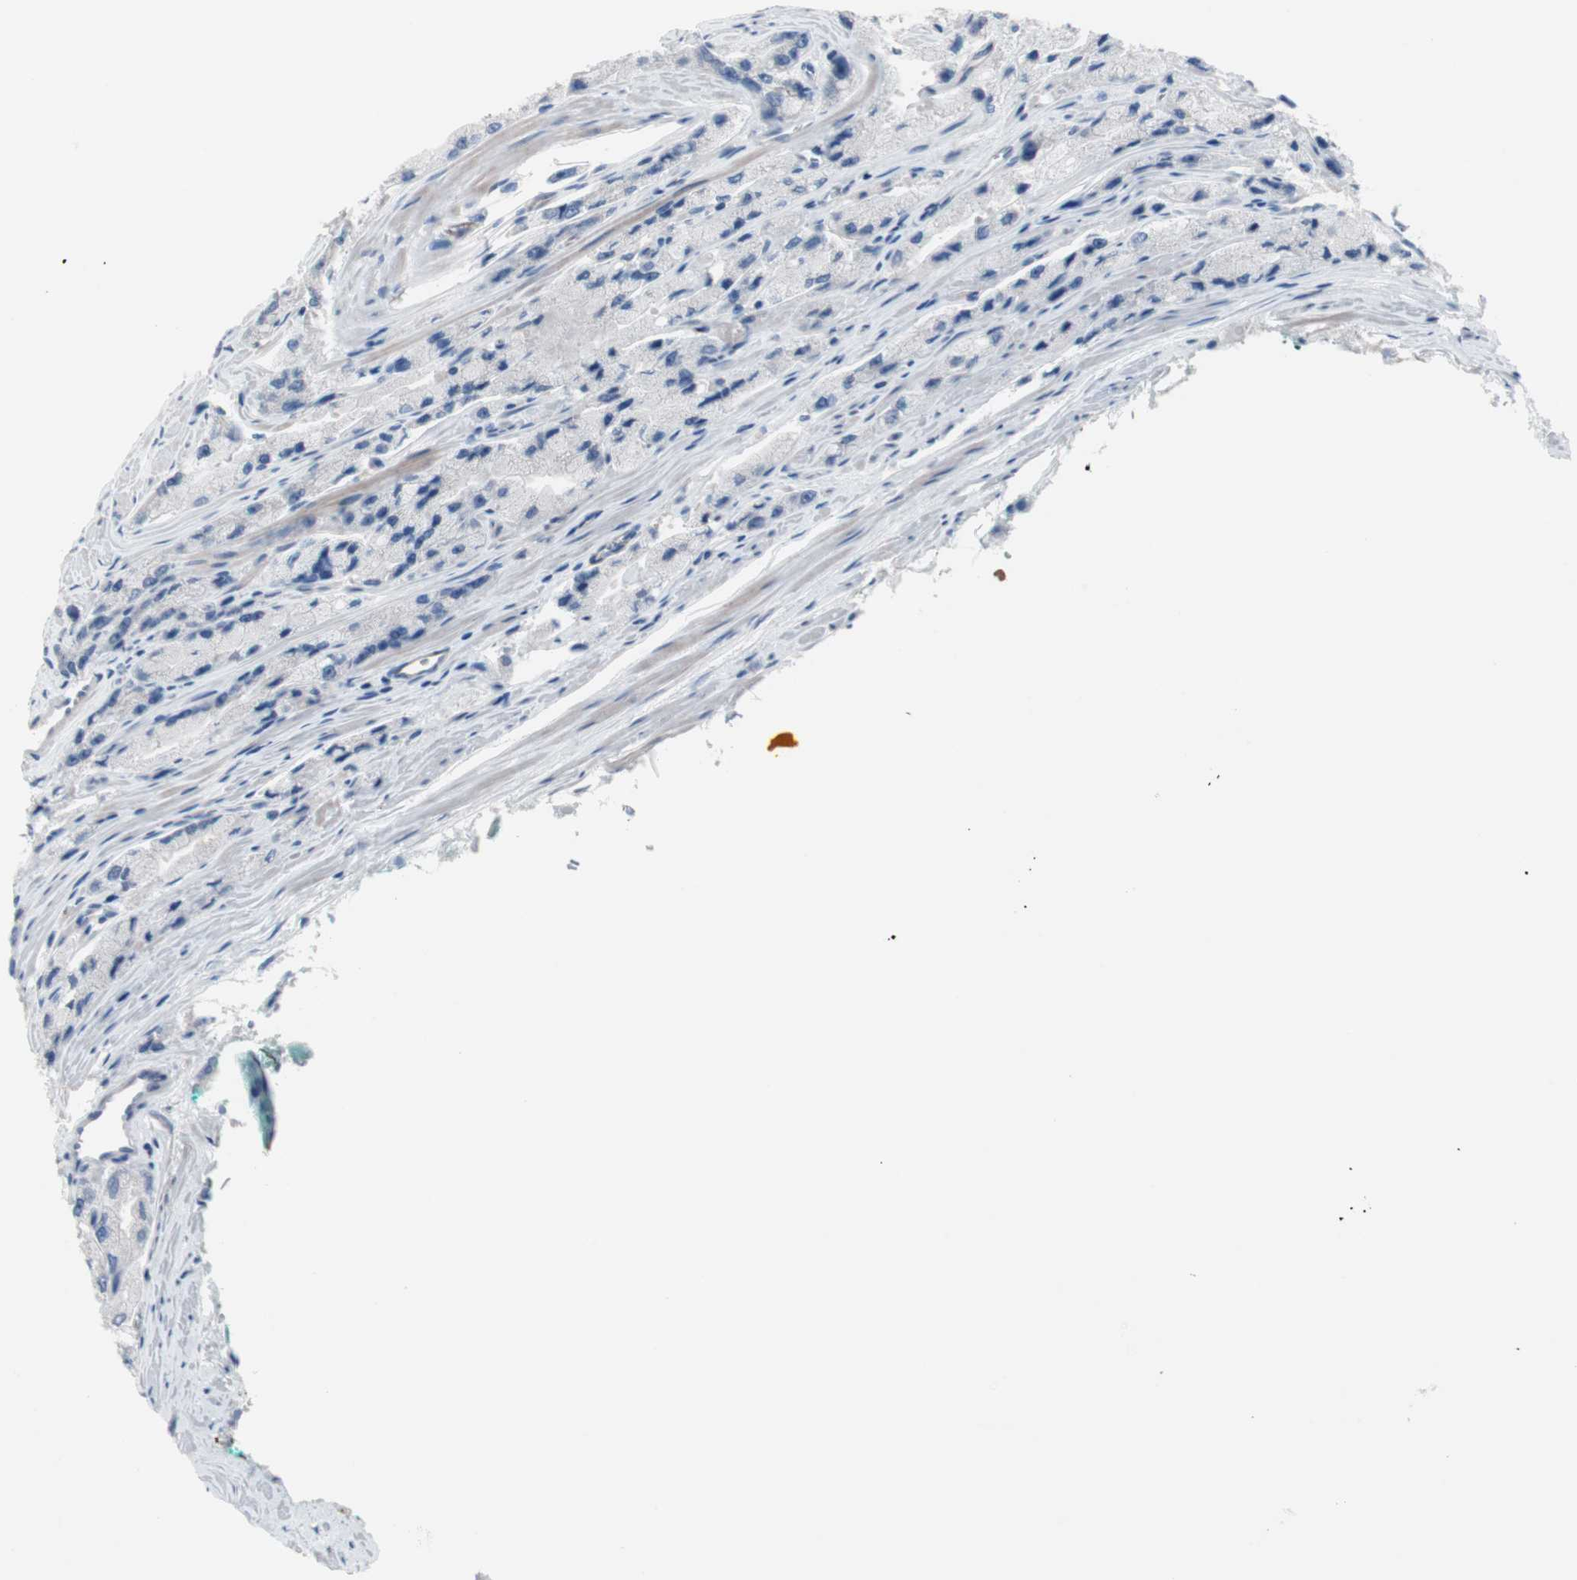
{"staining": {"intensity": "negative", "quantity": "none", "location": "none"}, "tissue": "prostate cancer", "cell_type": "Tumor cells", "image_type": "cancer", "snomed": [{"axis": "morphology", "description": "Adenocarcinoma, High grade"}, {"axis": "topography", "description": "Prostate"}], "caption": "Tumor cells show no significant protein positivity in adenocarcinoma (high-grade) (prostate). The staining was performed using DAB to visualize the protein expression in brown, while the nuclei were stained in blue with hematoxylin (Magnification: 20x).", "gene": "ULBP1", "patient": {"sex": "male", "age": 58}}